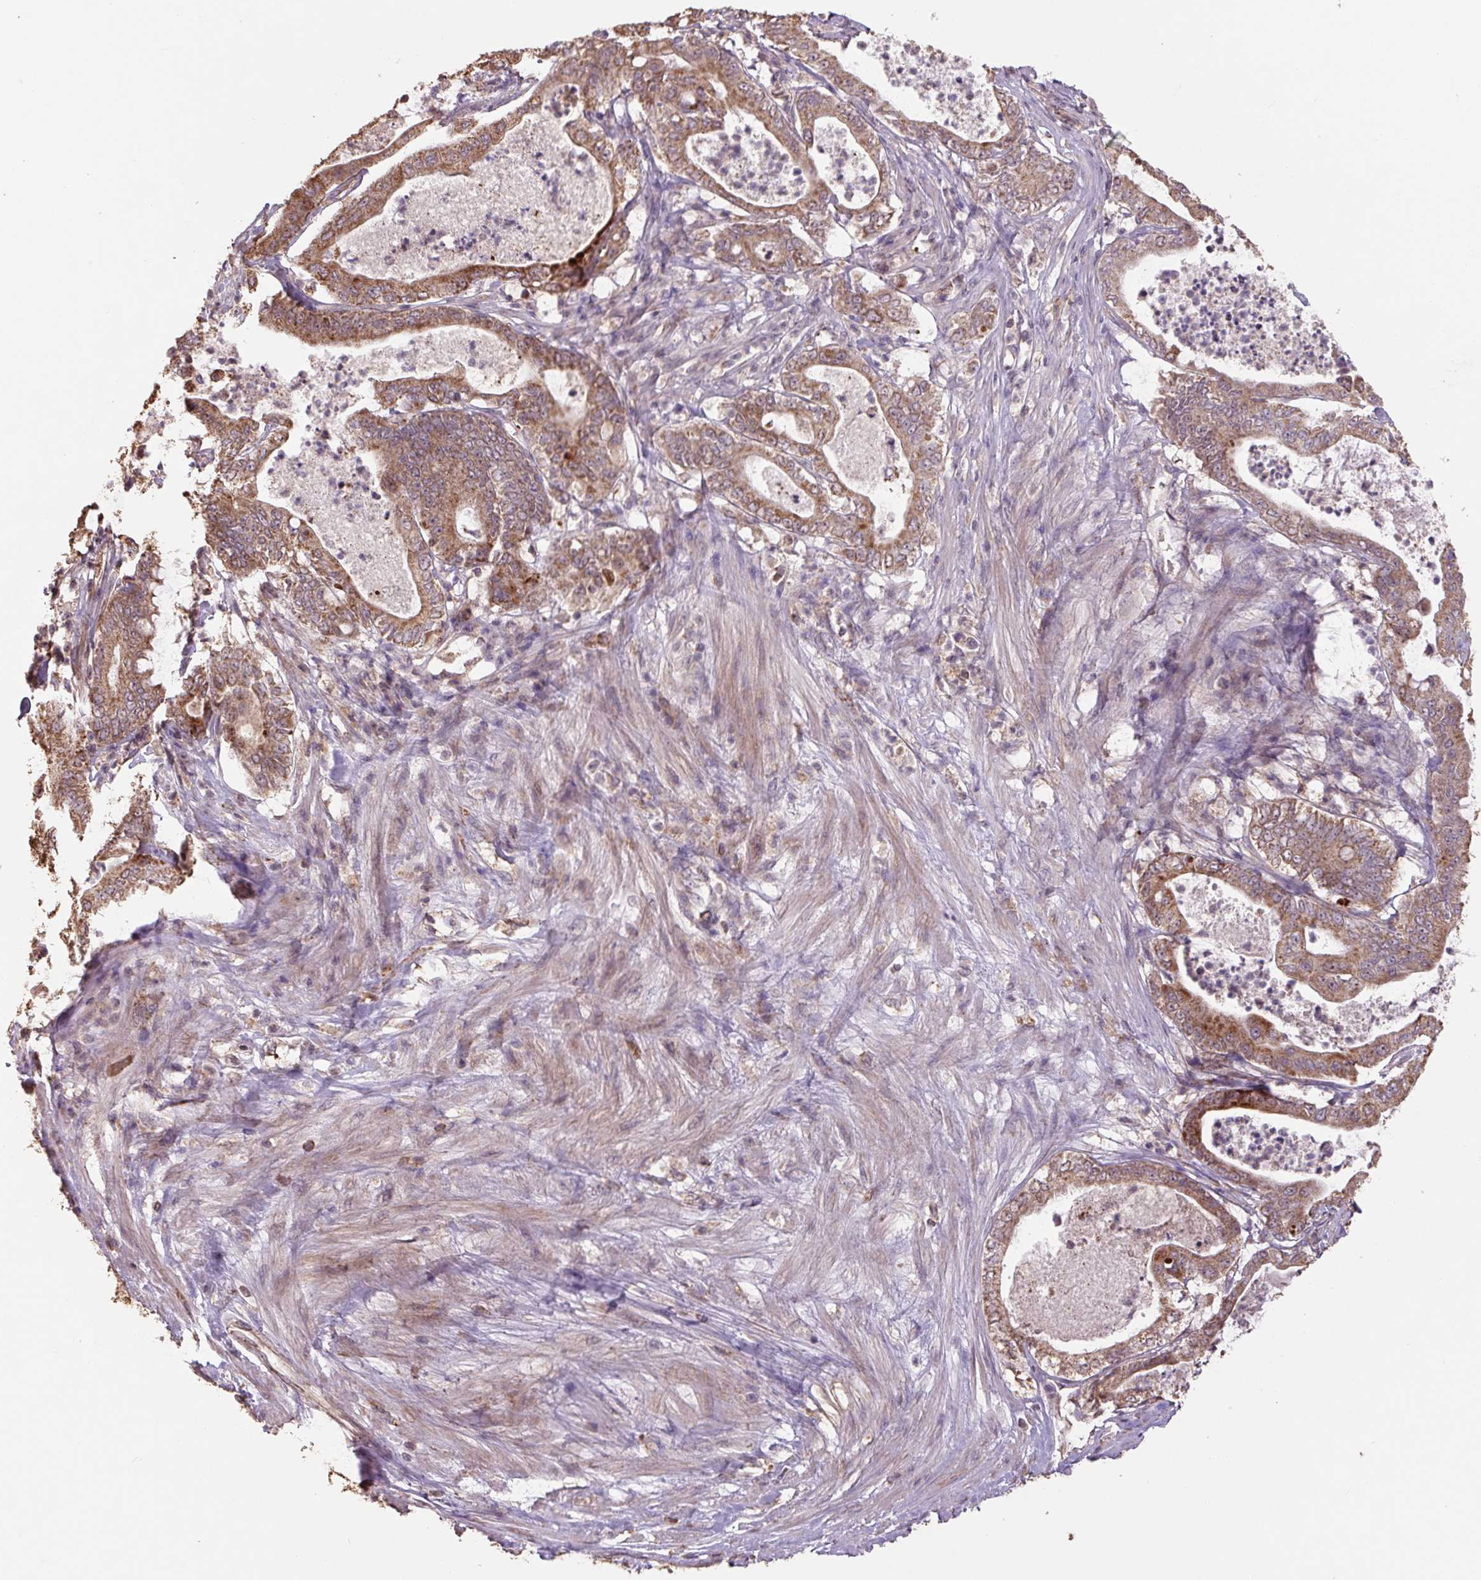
{"staining": {"intensity": "moderate", "quantity": ">75%", "location": "cytoplasmic/membranous"}, "tissue": "pancreatic cancer", "cell_type": "Tumor cells", "image_type": "cancer", "snomed": [{"axis": "morphology", "description": "Adenocarcinoma, NOS"}, {"axis": "topography", "description": "Pancreas"}], "caption": "High-power microscopy captured an immunohistochemistry image of pancreatic cancer, revealing moderate cytoplasmic/membranous positivity in approximately >75% of tumor cells.", "gene": "TMEM160", "patient": {"sex": "male", "age": 71}}